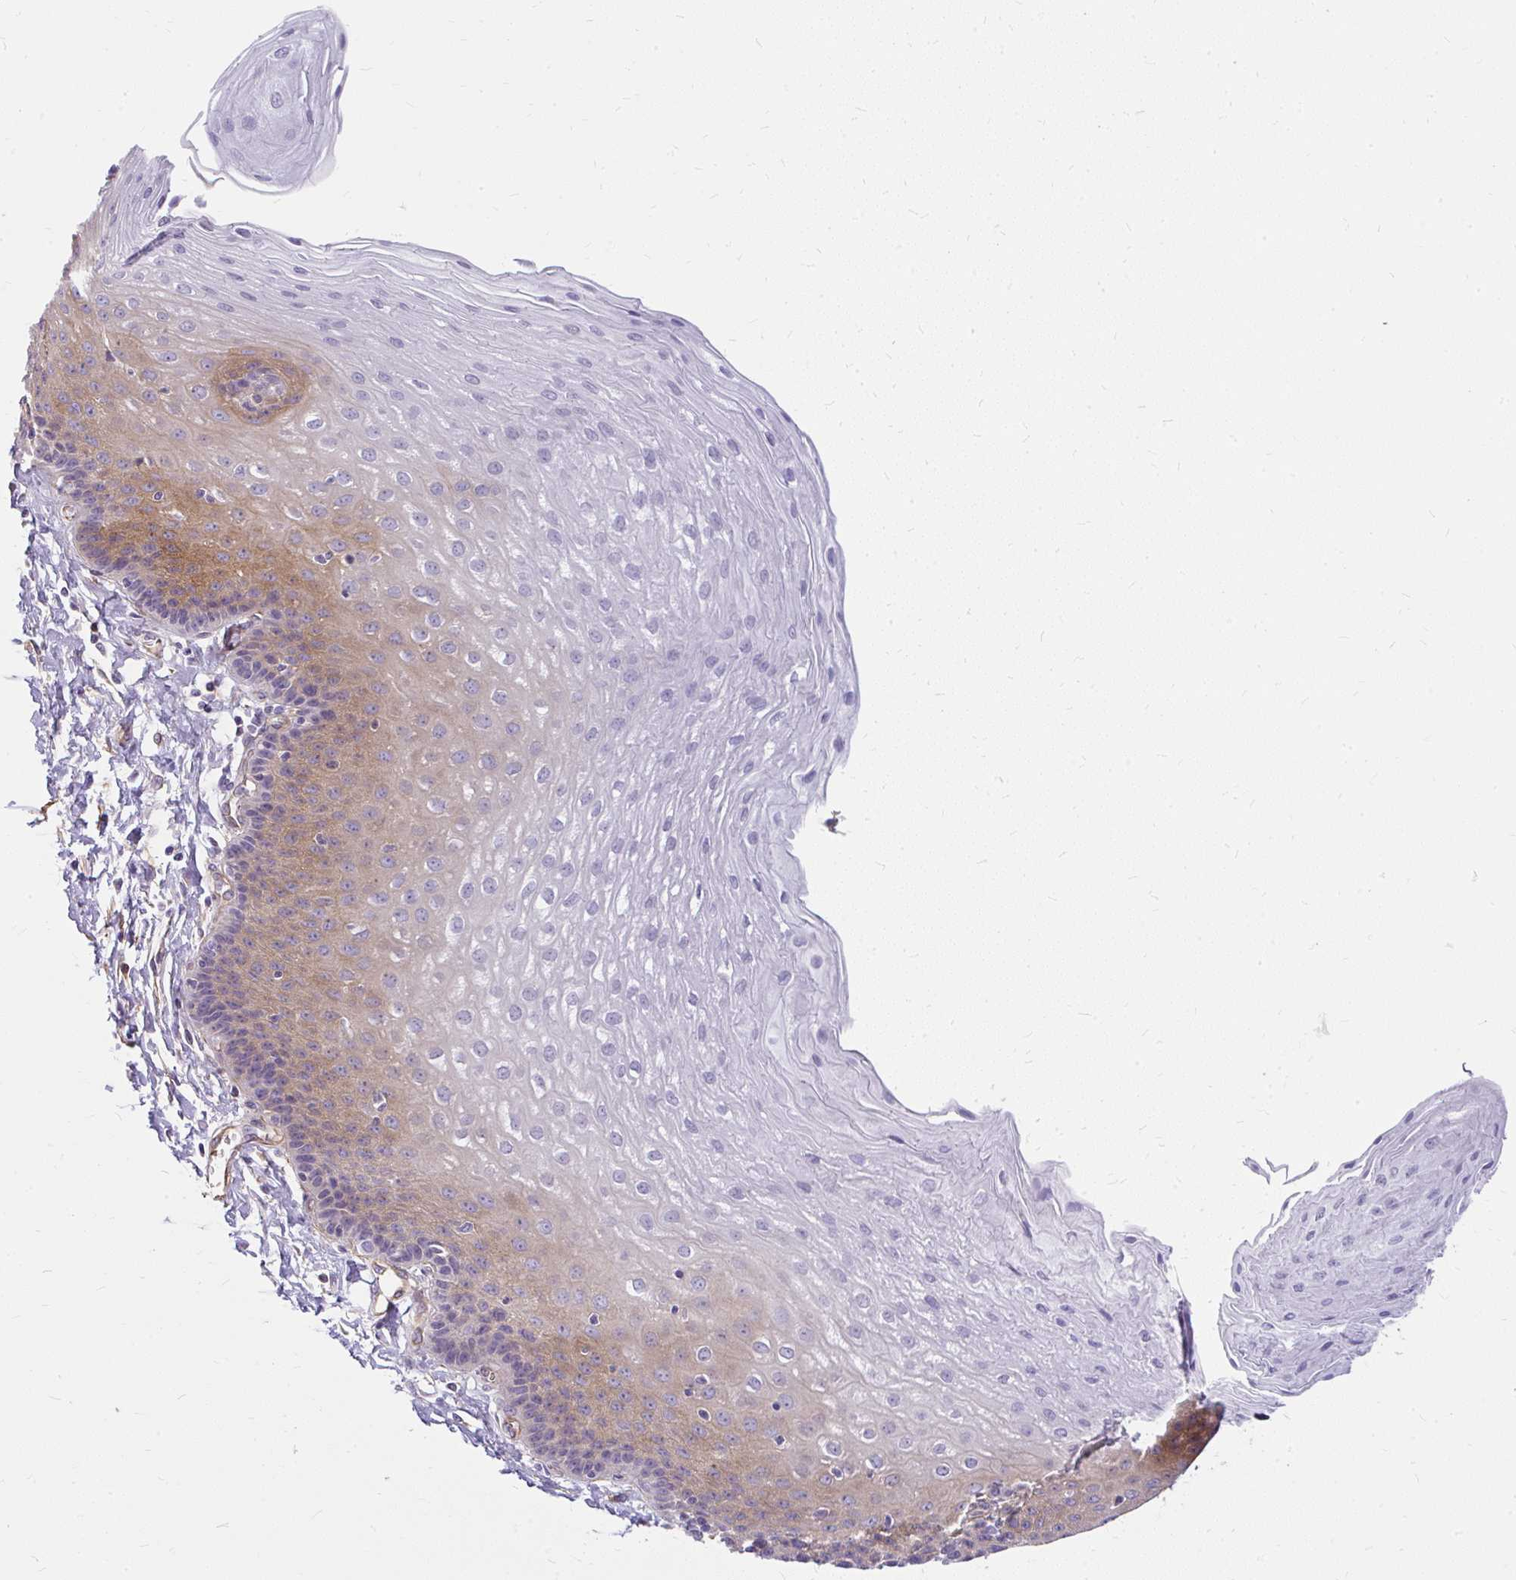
{"staining": {"intensity": "moderate", "quantity": "25%-75%", "location": "cytoplasmic/membranous"}, "tissue": "esophagus", "cell_type": "Squamous epithelial cells", "image_type": "normal", "snomed": [{"axis": "morphology", "description": "Normal tissue, NOS"}, {"axis": "topography", "description": "Esophagus"}], "caption": "Immunohistochemistry (IHC) micrograph of benign human esophagus stained for a protein (brown), which exhibits medium levels of moderate cytoplasmic/membranous expression in about 25%-75% of squamous epithelial cells.", "gene": "FAM83C", "patient": {"sex": "female", "age": 81}}